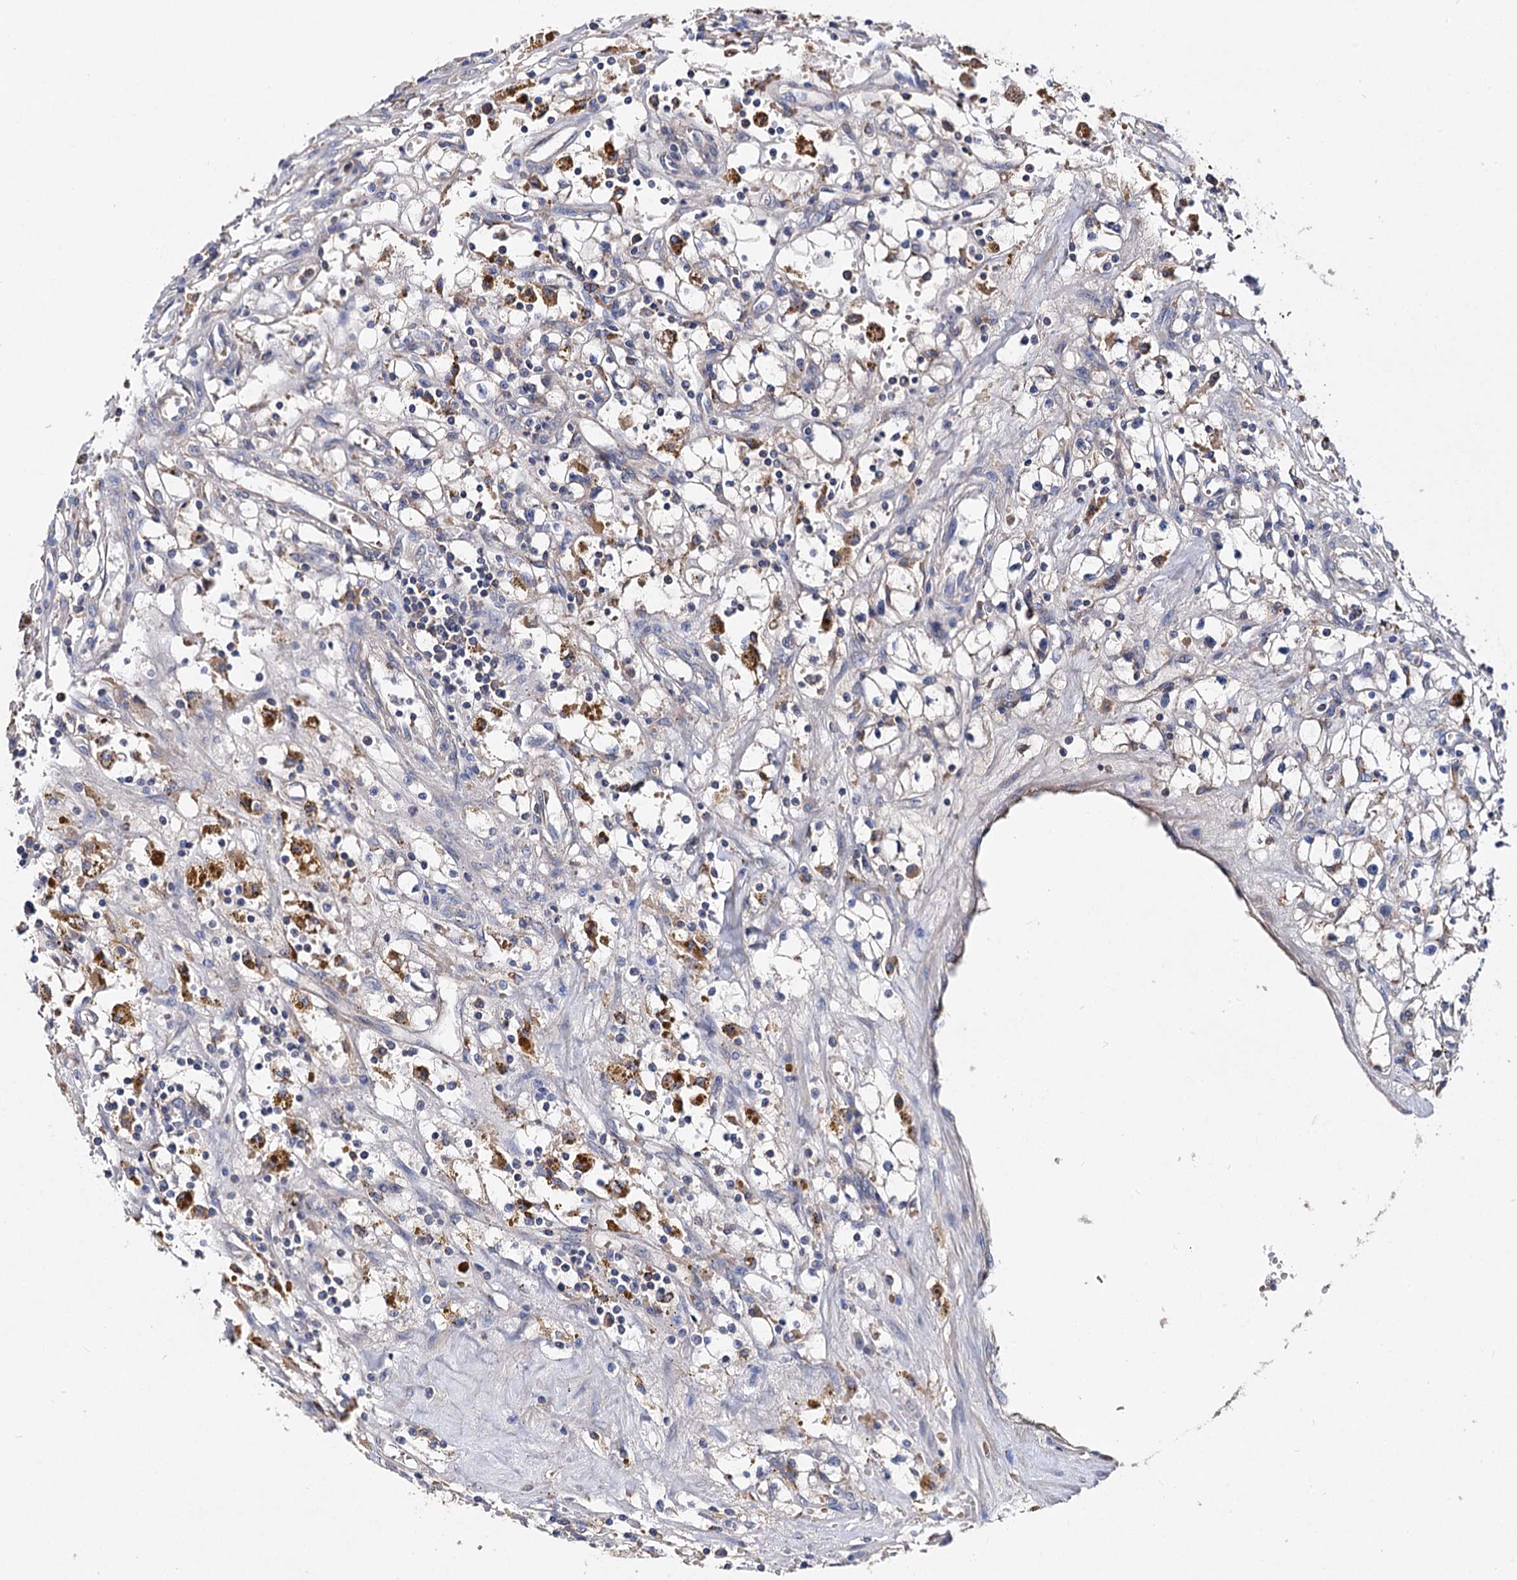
{"staining": {"intensity": "negative", "quantity": "none", "location": "none"}, "tissue": "renal cancer", "cell_type": "Tumor cells", "image_type": "cancer", "snomed": [{"axis": "morphology", "description": "Adenocarcinoma, NOS"}, {"axis": "topography", "description": "Kidney"}], "caption": "Adenocarcinoma (renal) stained for a protein using IHC exhibits no positivity tumor cells.", "gene": "HVCN1", "patient": {"sex": "male", "age": 56}}